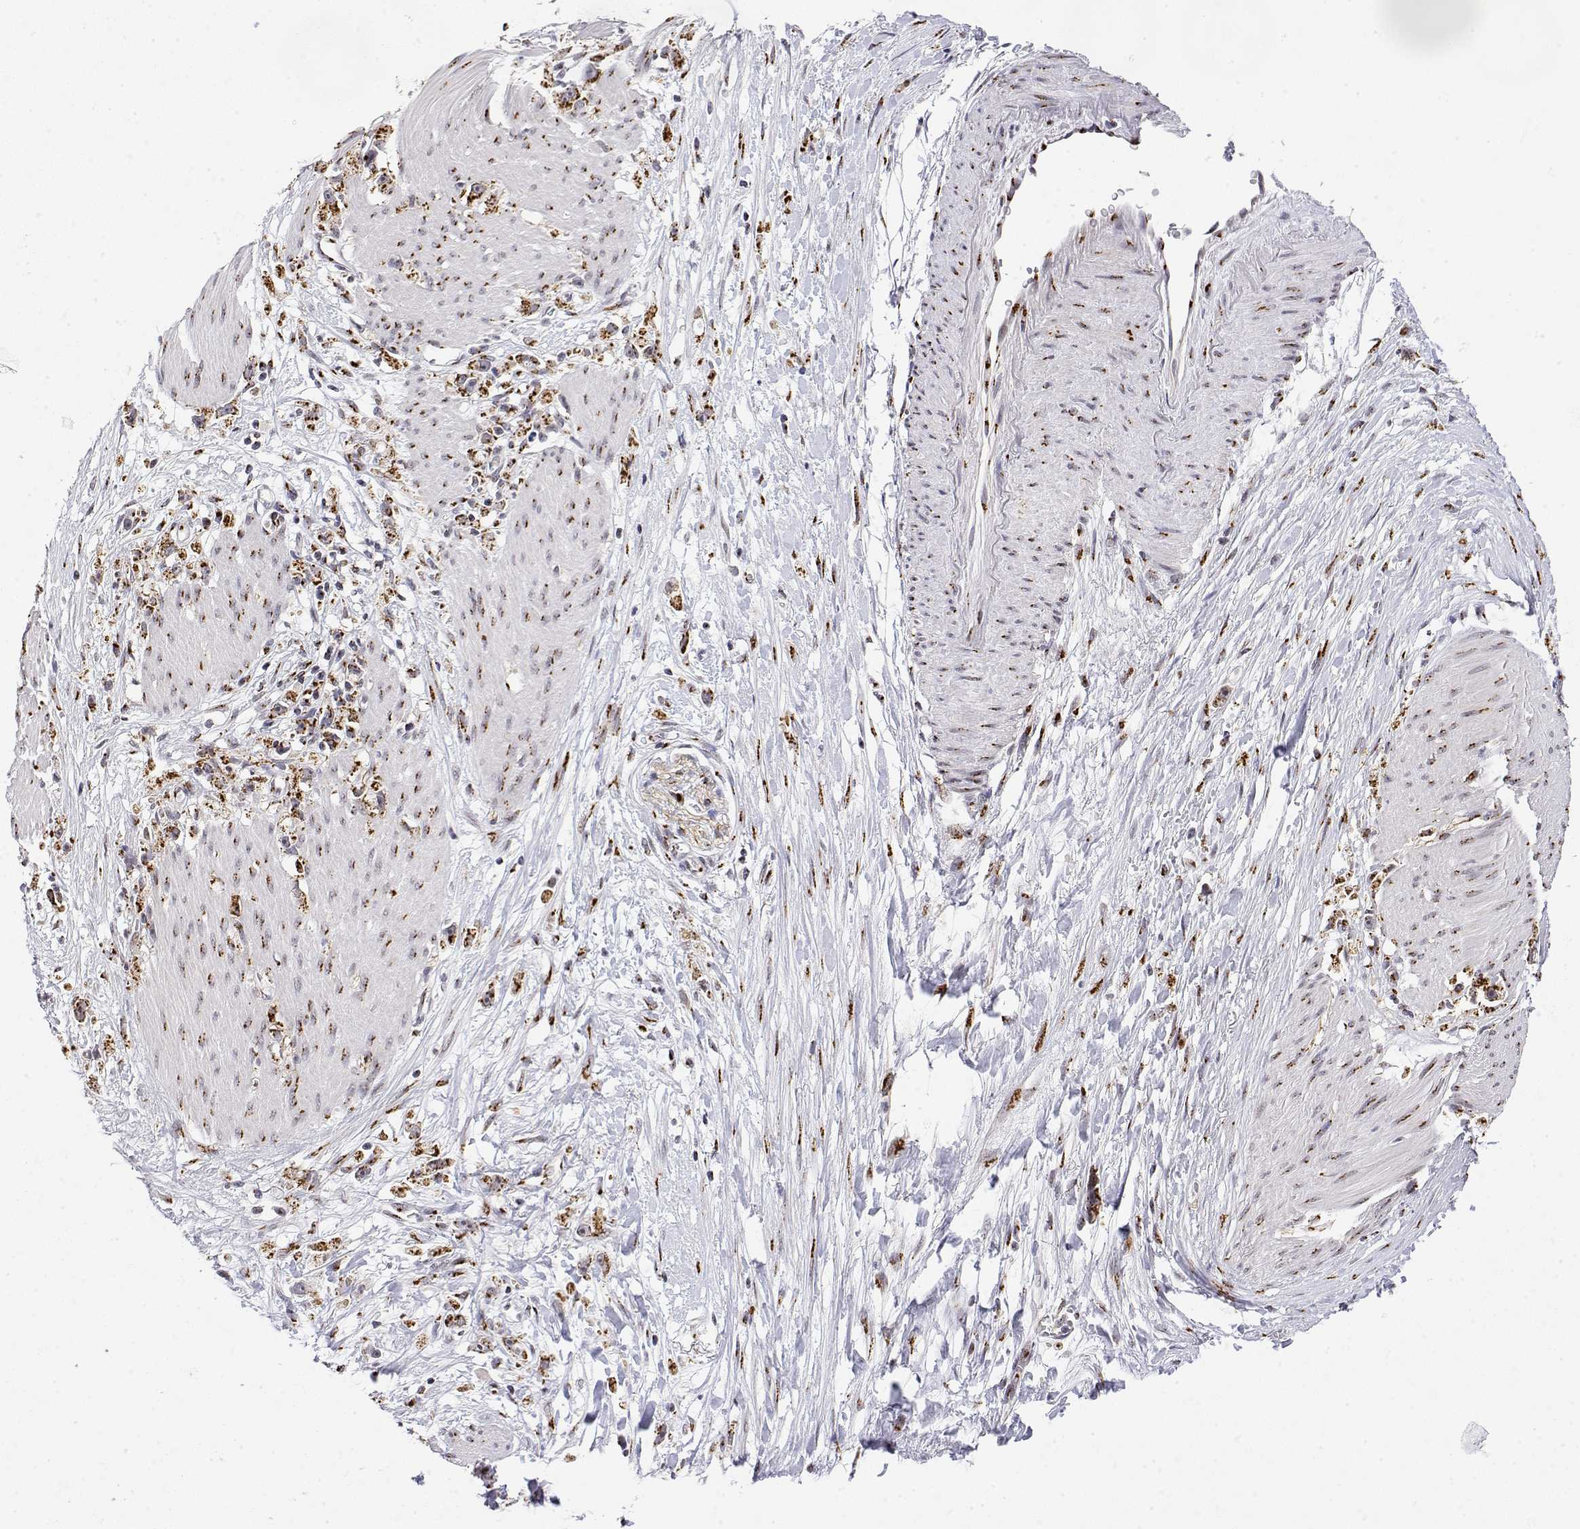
{"staining": {"intensity": "strong", "quantity": ">75%", "location": "cytoplasmic/membranous"}, "tissue": "stomach cancer", "cell_type": "Tumor cells", "image_type": "cancer", "snomed": [{"axis": "morphology", "description": "Adenocarcinoma, NOS"}, {"axis": "topography", "description": "Stomach"}], "caption": "Immunohistochemical staining of human adenocarcinoma (stomach) reveals high levels of strong cytoplasmic/membranous protein positivity in approximately >75% of tumor cells.", "gene": "YIPF3", "patient": {"sex": "female", "age": 59}}